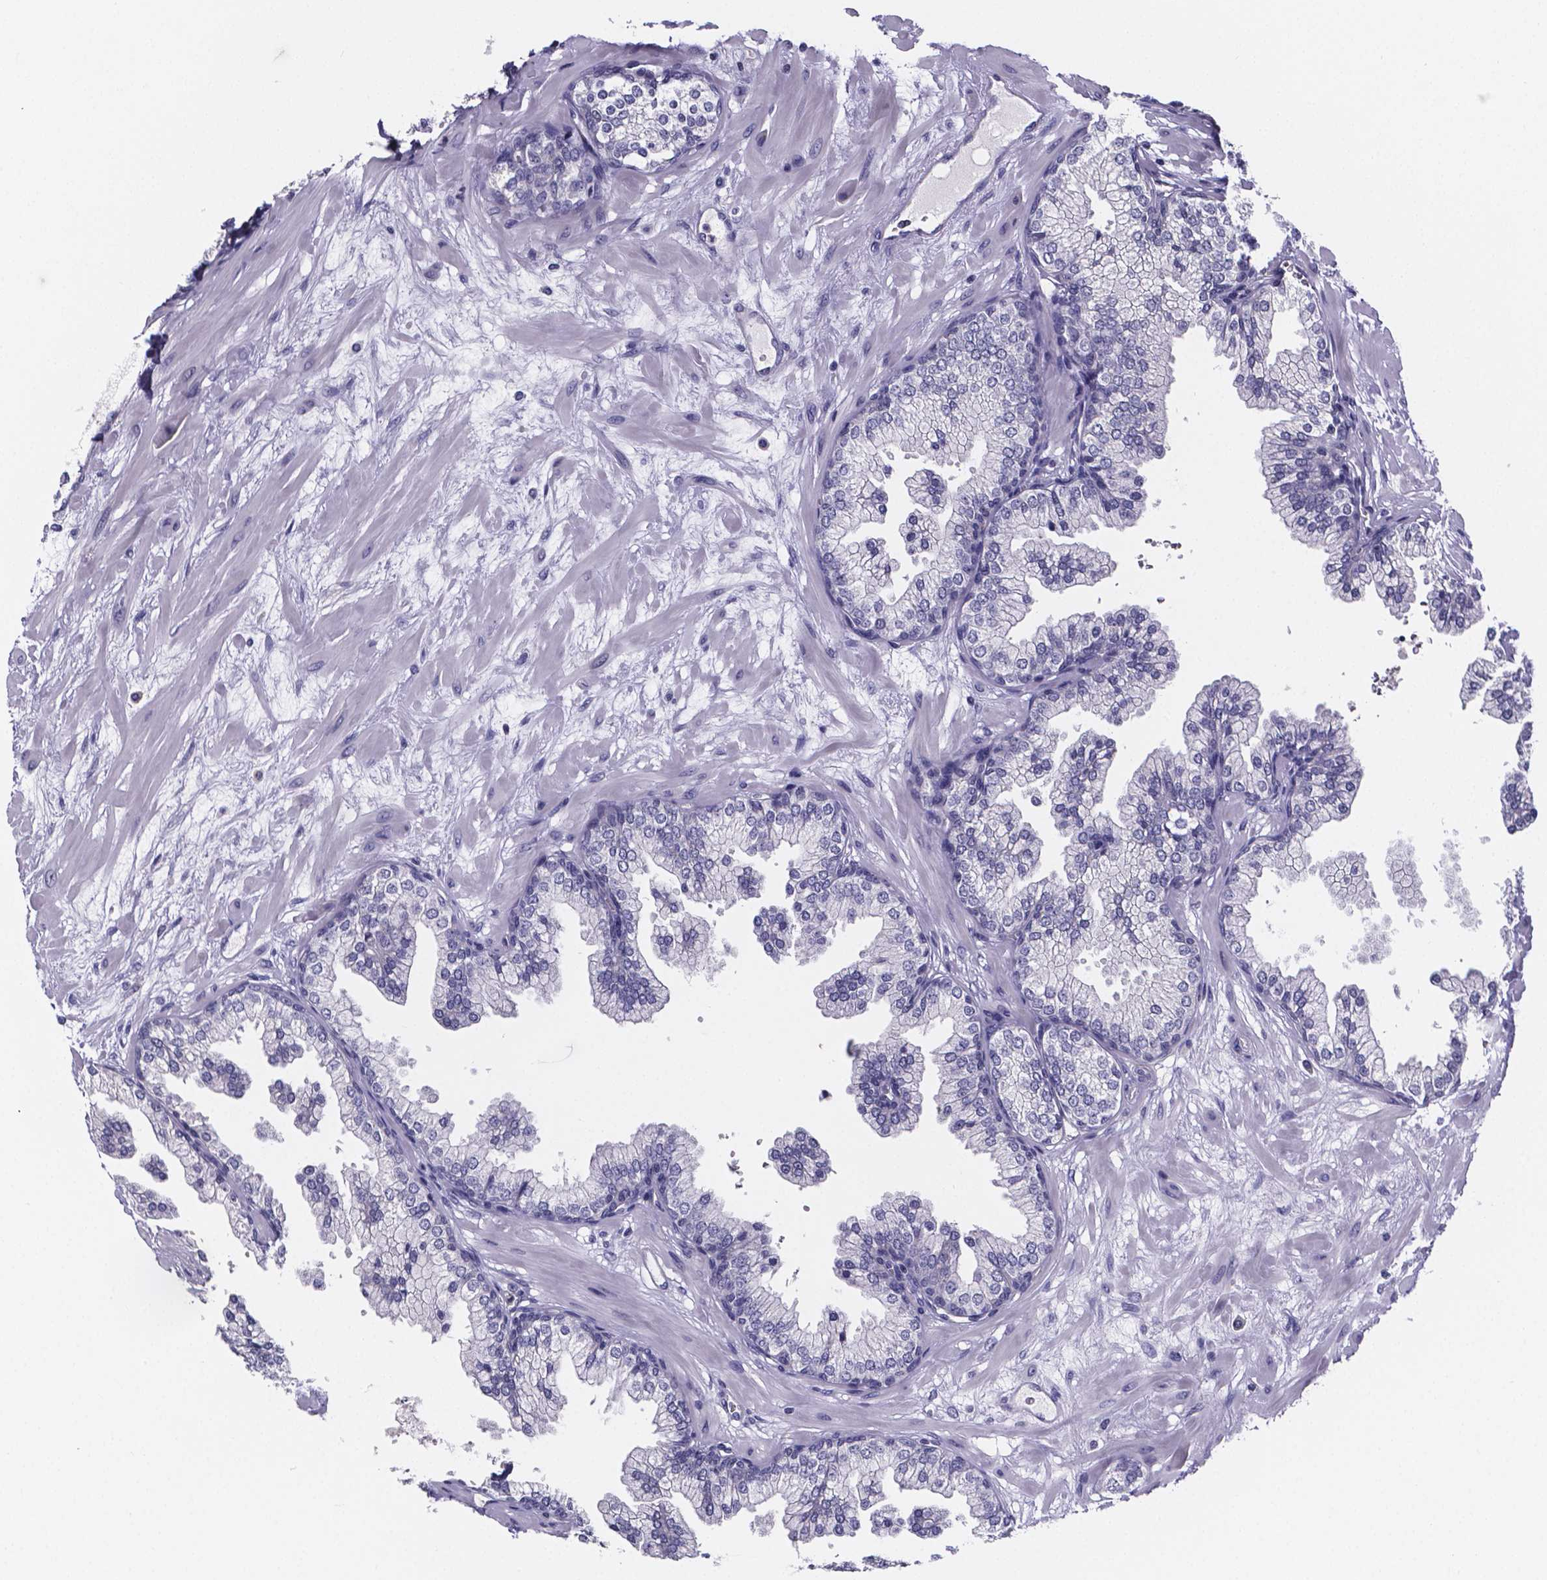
{"staining": {"intensity": "negative", "quantity": "none", "location": "none"}, "tissue": "prostate", "cell_type": "Glandular cells", "image_type": "normal", "snomed": [{"axis": "morphology", "description": "Normal tissue, NOS"}, {"axis": "topography", "description": "Prostate"}, {"axis": "topography", "description": "Peripheral nerve tissue"}], "caption": "High power microscopy photomicrograph of an immunohistochemistry micrograph of unremarkable prostate, revealing no significant staining in glandular cells. Nuclei are stained in blue.", "gene": "IZUMO1", "patient": {"sex": "male", "age": 61}}